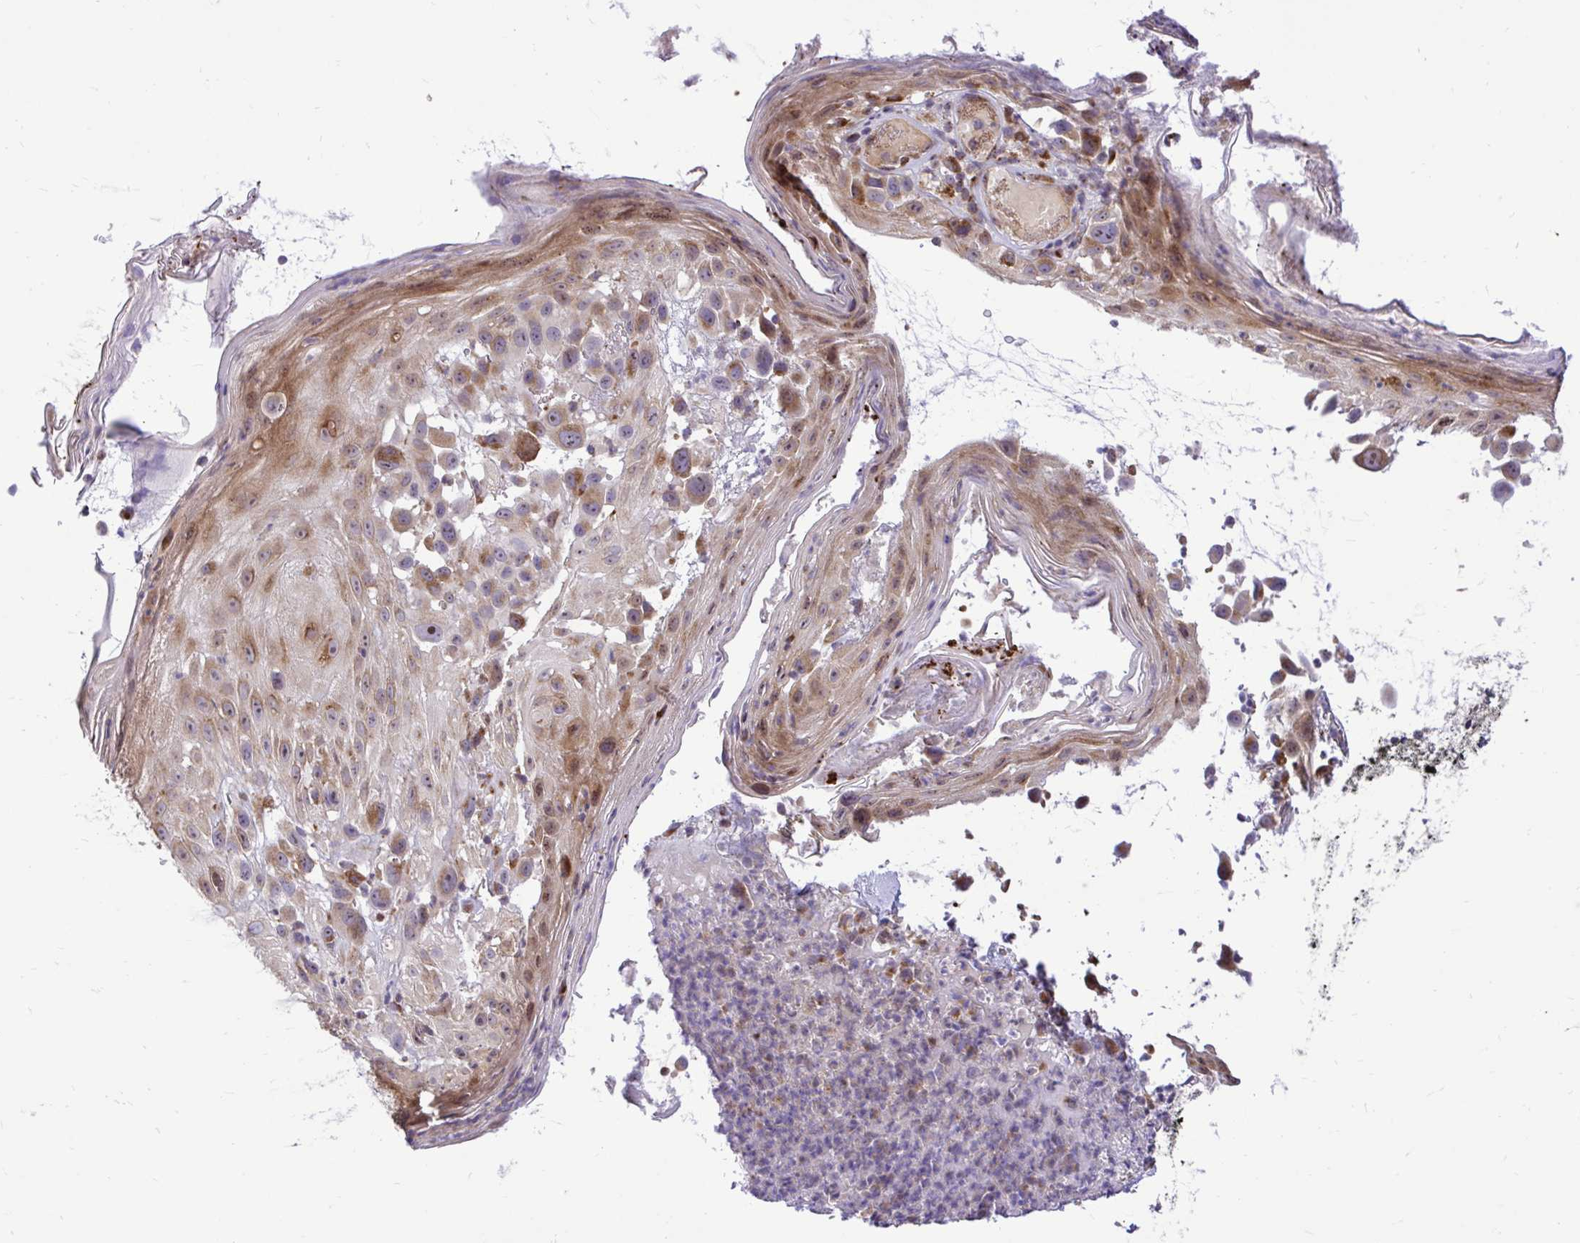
{"staining": {"intensity": "moderate", "quantity": ">75%", "location": "cytoplasmic/membranous"}, "tissue": "melanoma", "cell_type": "Tumor cells", "image_type": "cancer", "snomed": [{"axis": "morphology", "description": "Malignant melanoma, NOS"}, {"axis": "topography", "description": "Skin"}], "caption": "DAB immunohistochemical staining of human melanoma reveals moderate cytoplasmic/membranous protein staining in about >75% of tumor cells.", "gene": "VTI1B", "patient": {"sex": "male", "age": 68}}